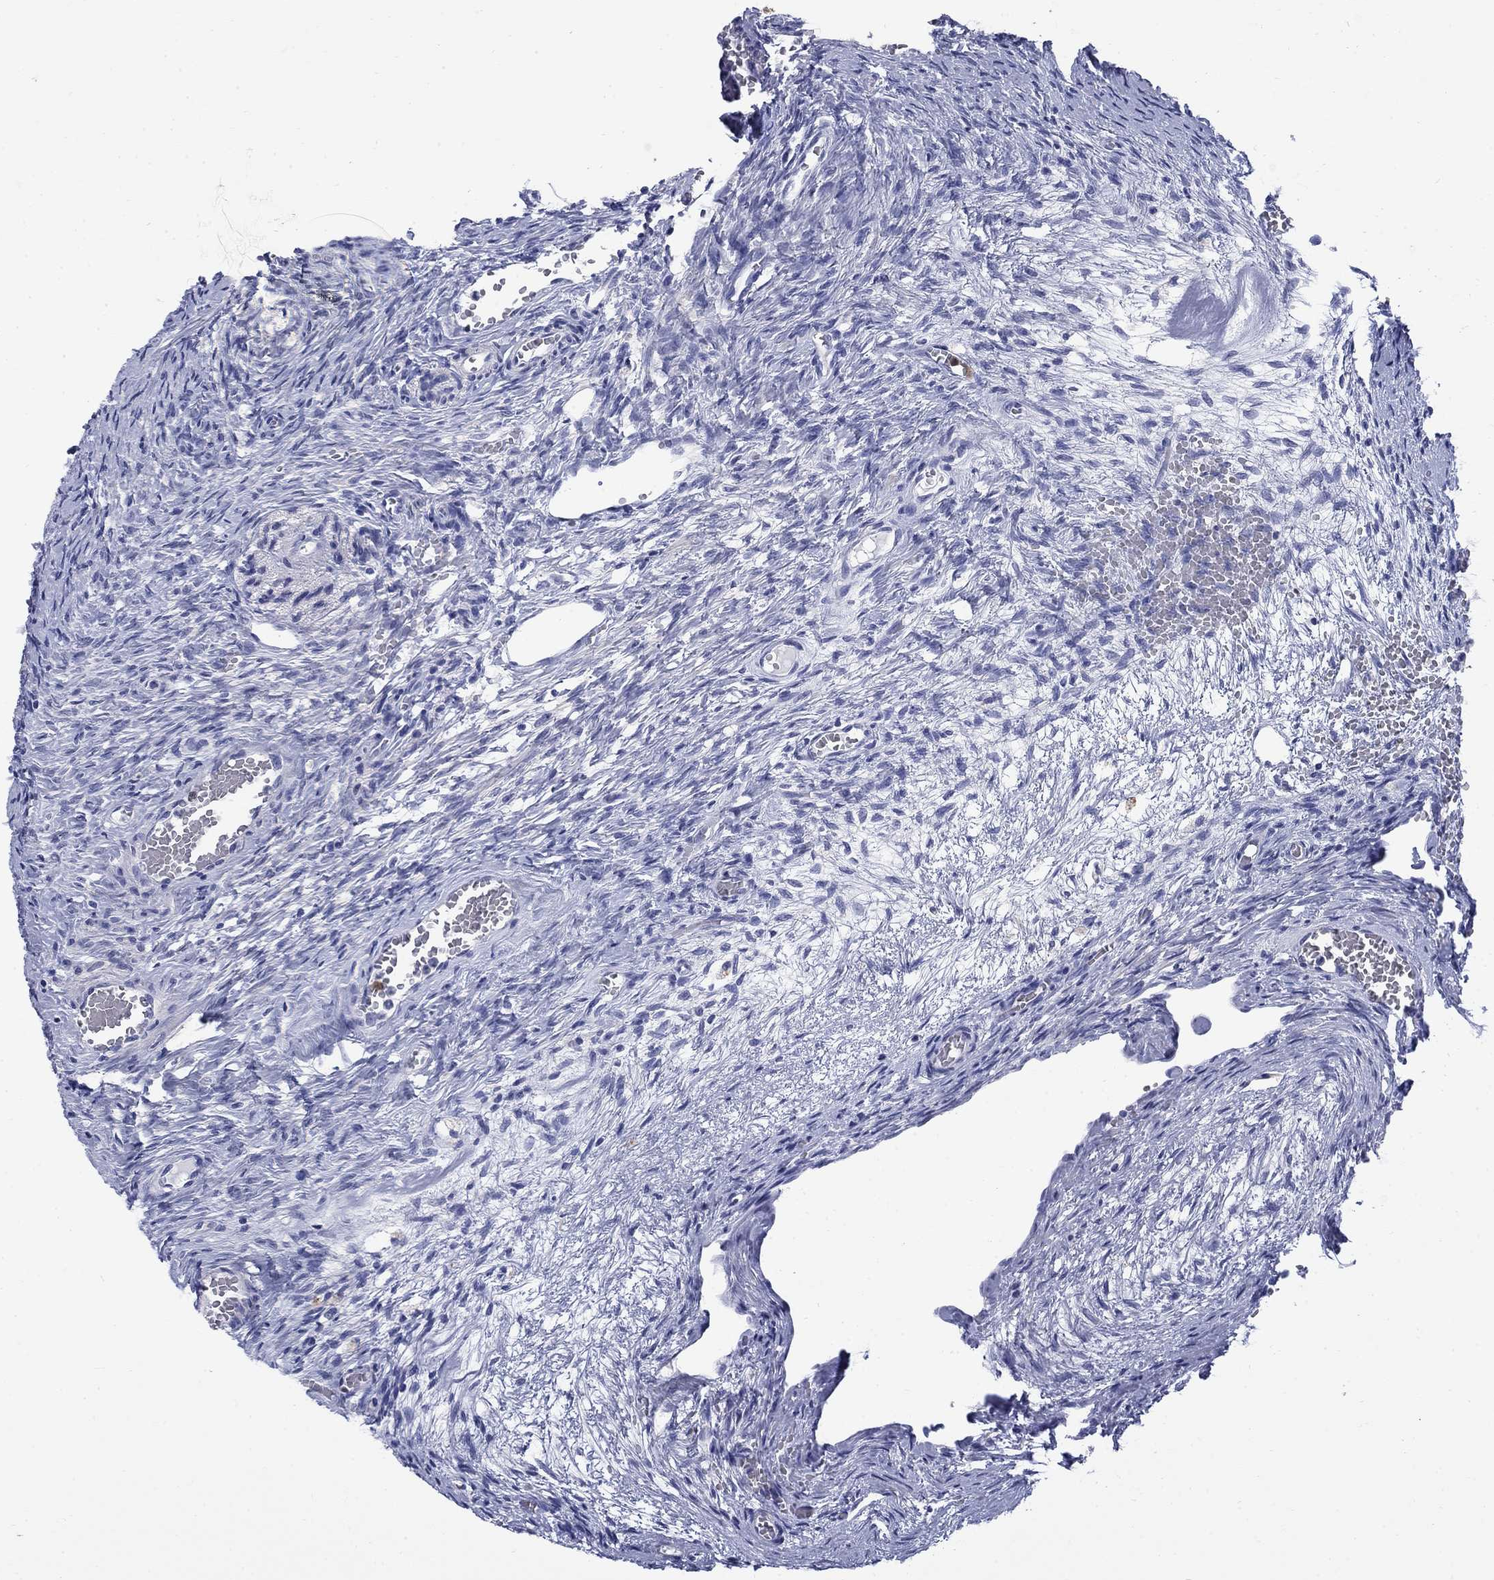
{"staining": {"intensity": "negative", "quantity": "none", "location": "none"}, "tissue": "ovary", "cell_type": "Ovarian stroma cells", "image_type": "normal", "snomed": [{"axis": "morphology", "description": "Normal tissue, NOS"}, {"axis": "topography", "description": "Ovary"}], "caption": "Ovary was stained to show a protein in brown. There is no significant staining in ovarian stroma cells.", "gene": "SERPINB2", "patient": {"sex": "female", "age": 39}}